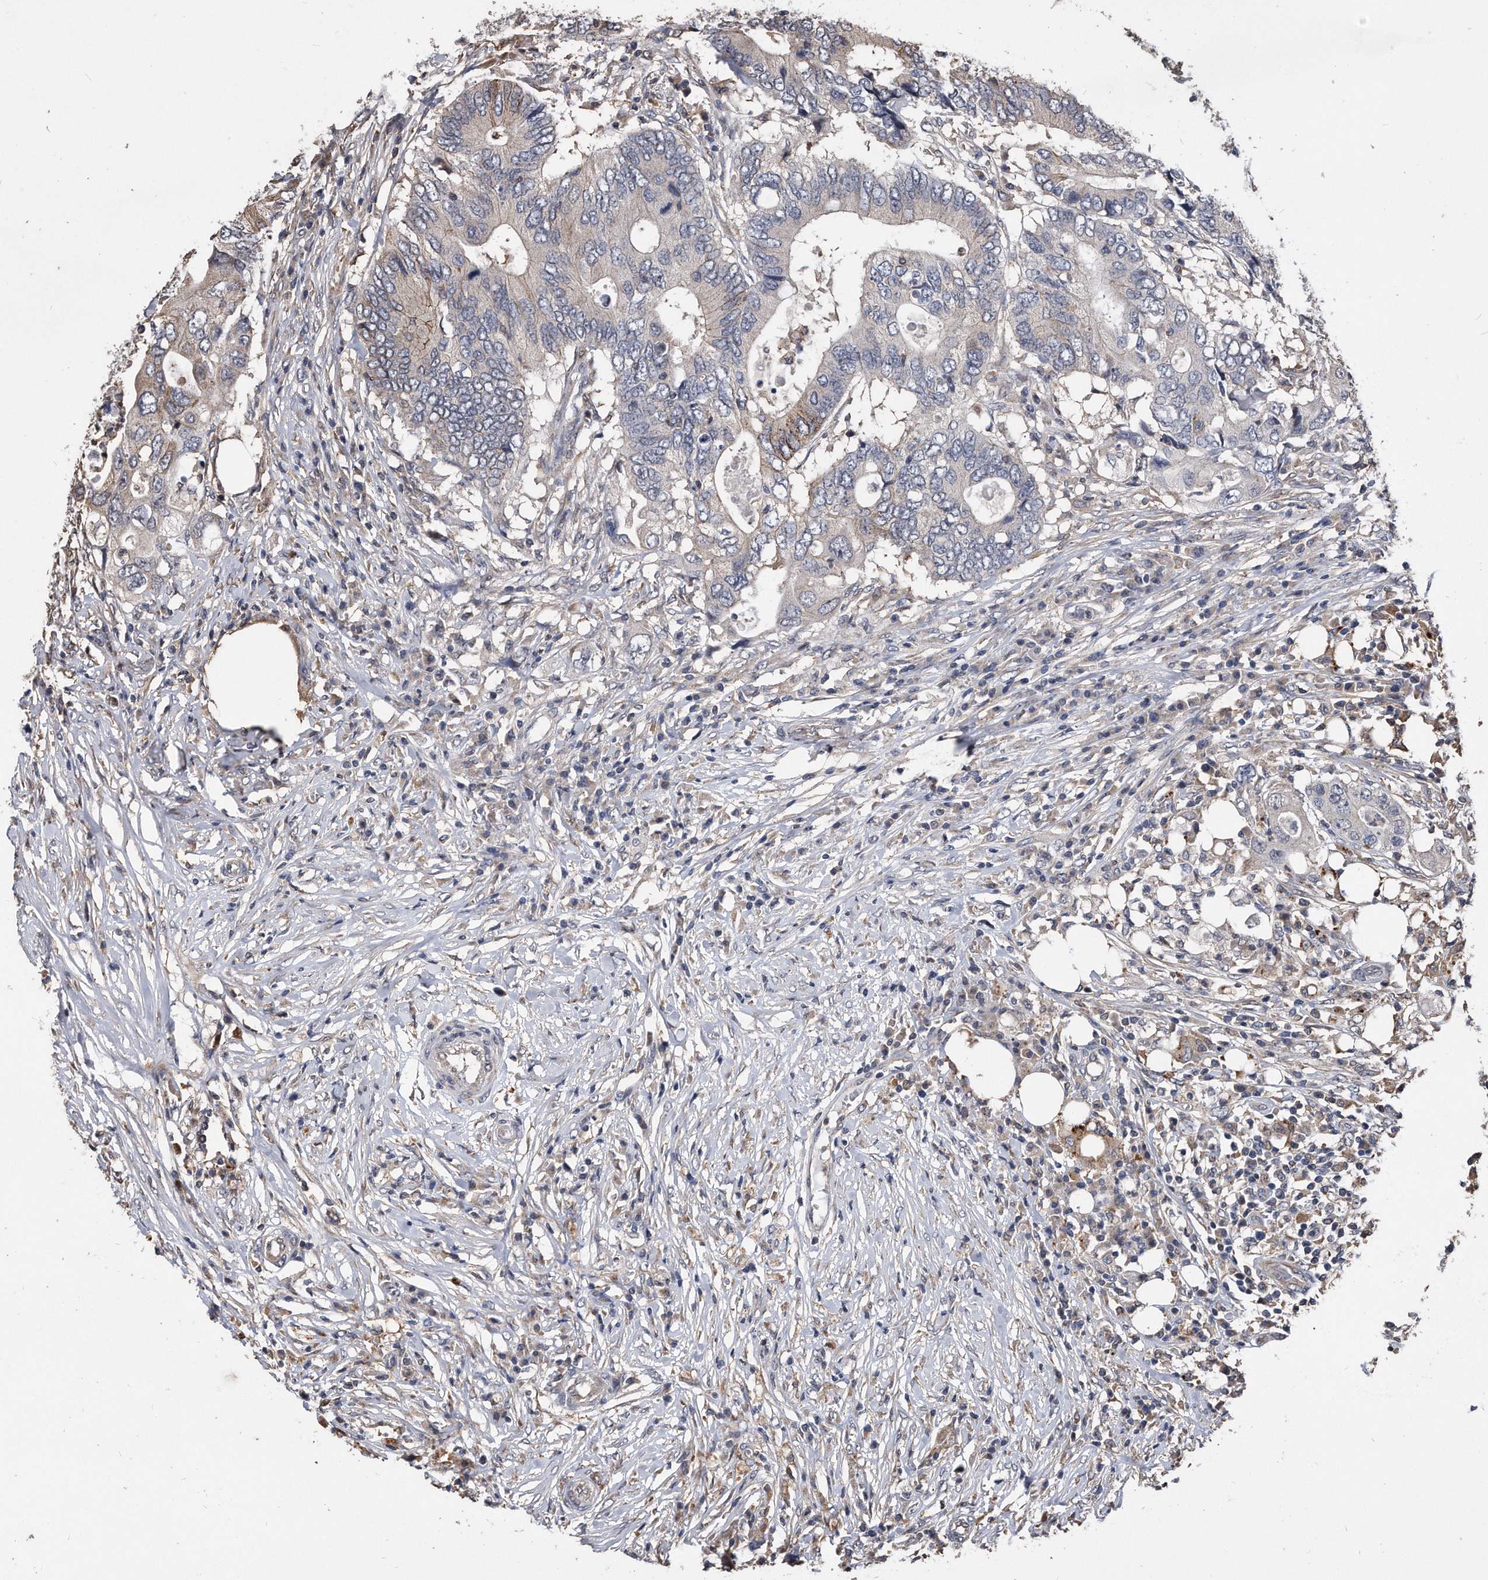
{"staining": {"intensity": "weak", "quantity": "<25%", "location": "cytoplasmic/membranous"}, "tissue": "colorectal cancer", "cell_type": "Tumor cells", "image_type": "cancer", "snomed": [{"axis": "morphology", "description": "Adenocarcinoma, NOS"}, {"axis": "topography", "description": "Colon"}], "caption": "Colorectal adenocarcinoma stained for a protein using immunohistochemistry (IHC) demonstrates no expression tumor cells.", "gene": "IL20RA", "patient": {"sex": "male", "age": 71}}